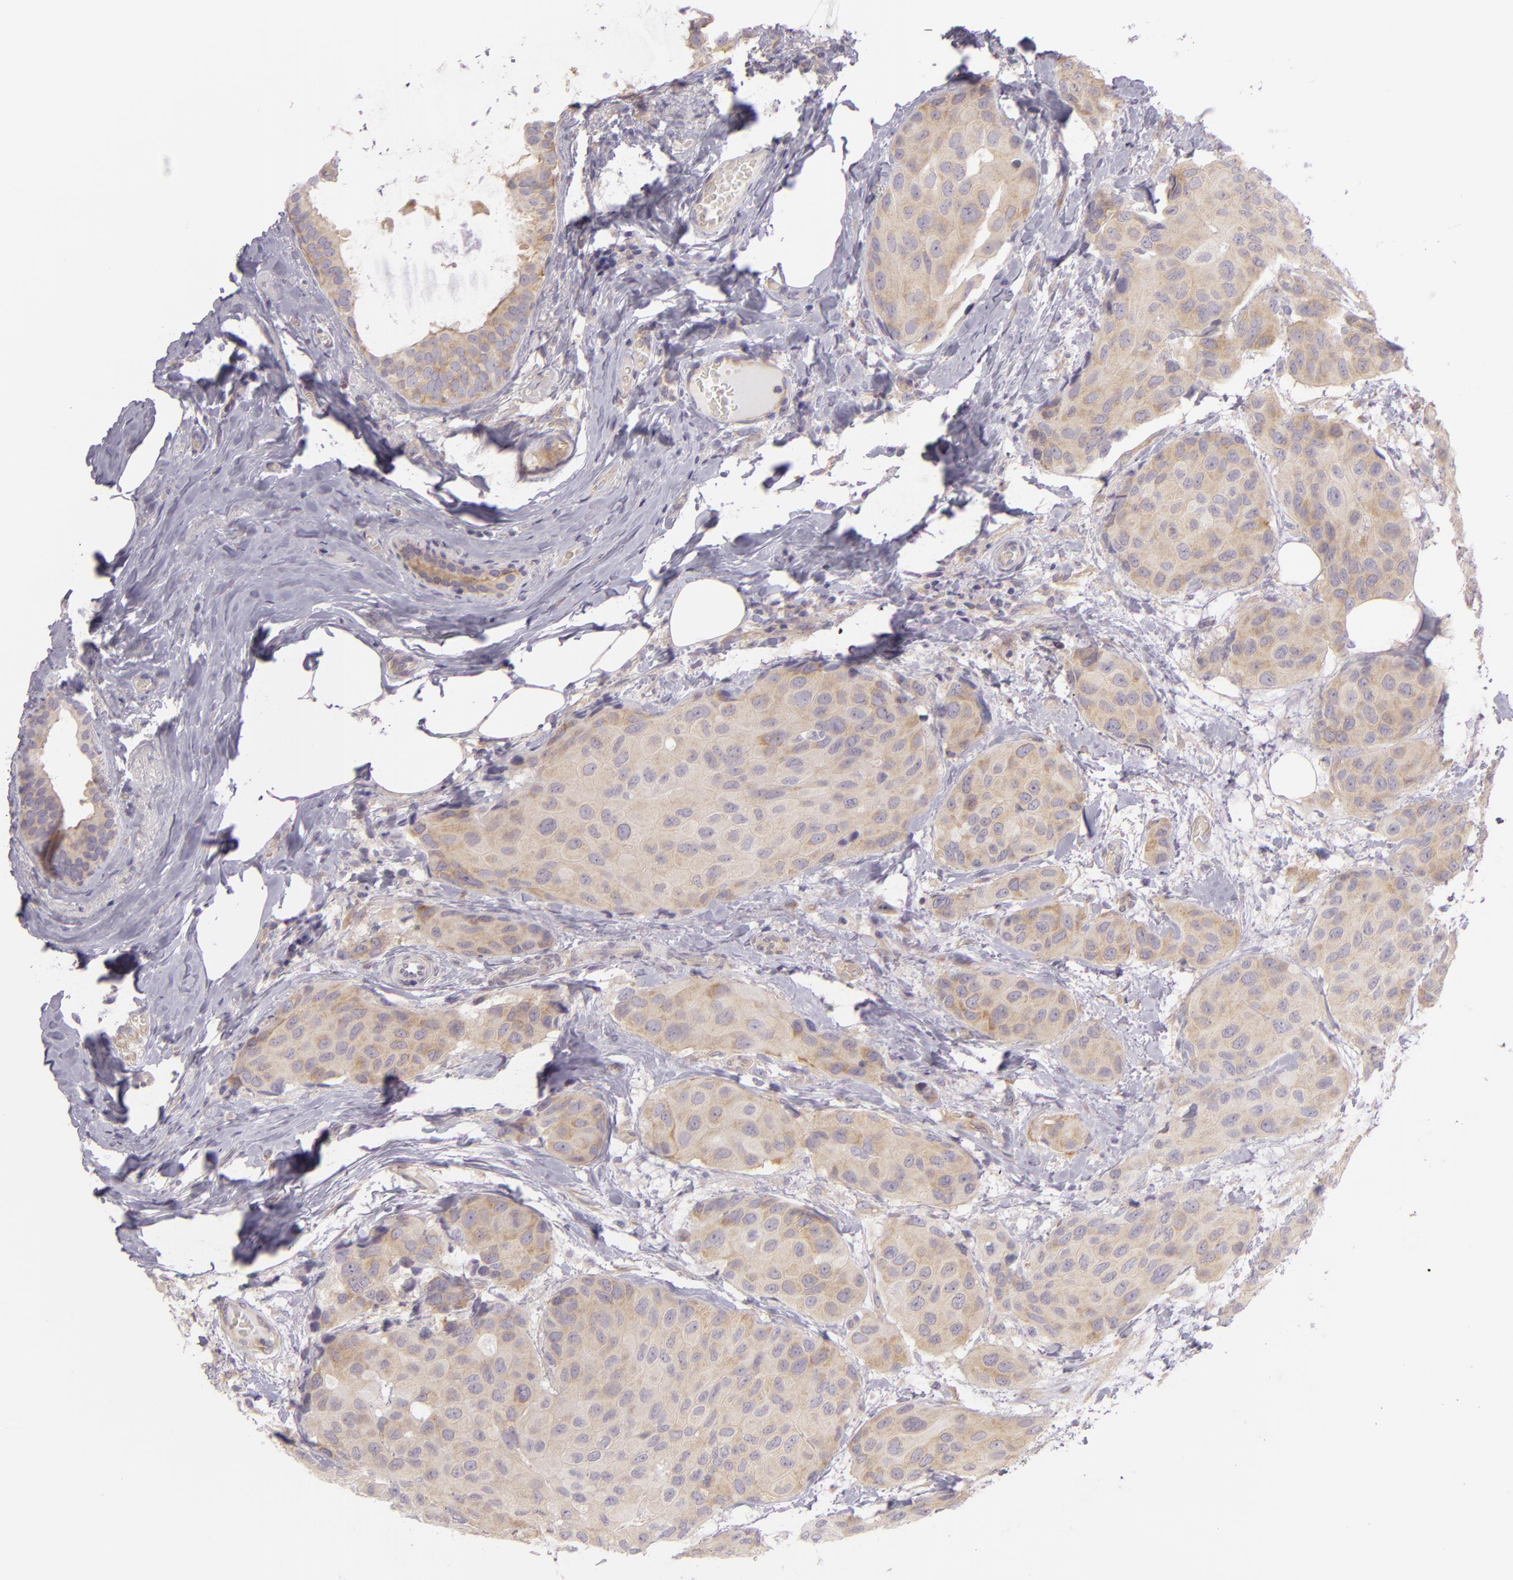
{"staining": {"intensity": "weak", "quantity": ">75%", "location": "cytoplasmic/membranous"}, "tissue": "breast cancer", "cell_type": "Tumor cells", "image_type": "cancer", "snomed": [{"axis": "morphology", "description": "Duct carcinoma"}, {"axis": "topography", "description": "Breast"}], "caption": "Immunohistochemical staining of breast cancer (invasive ductal carcinoma) shows low levels of weak cytoplasmic/membranous protein staining in about >75% of tumor cells.", "gene": "ZC3H7B", "patient": {"sex": "female", "age": 68}}